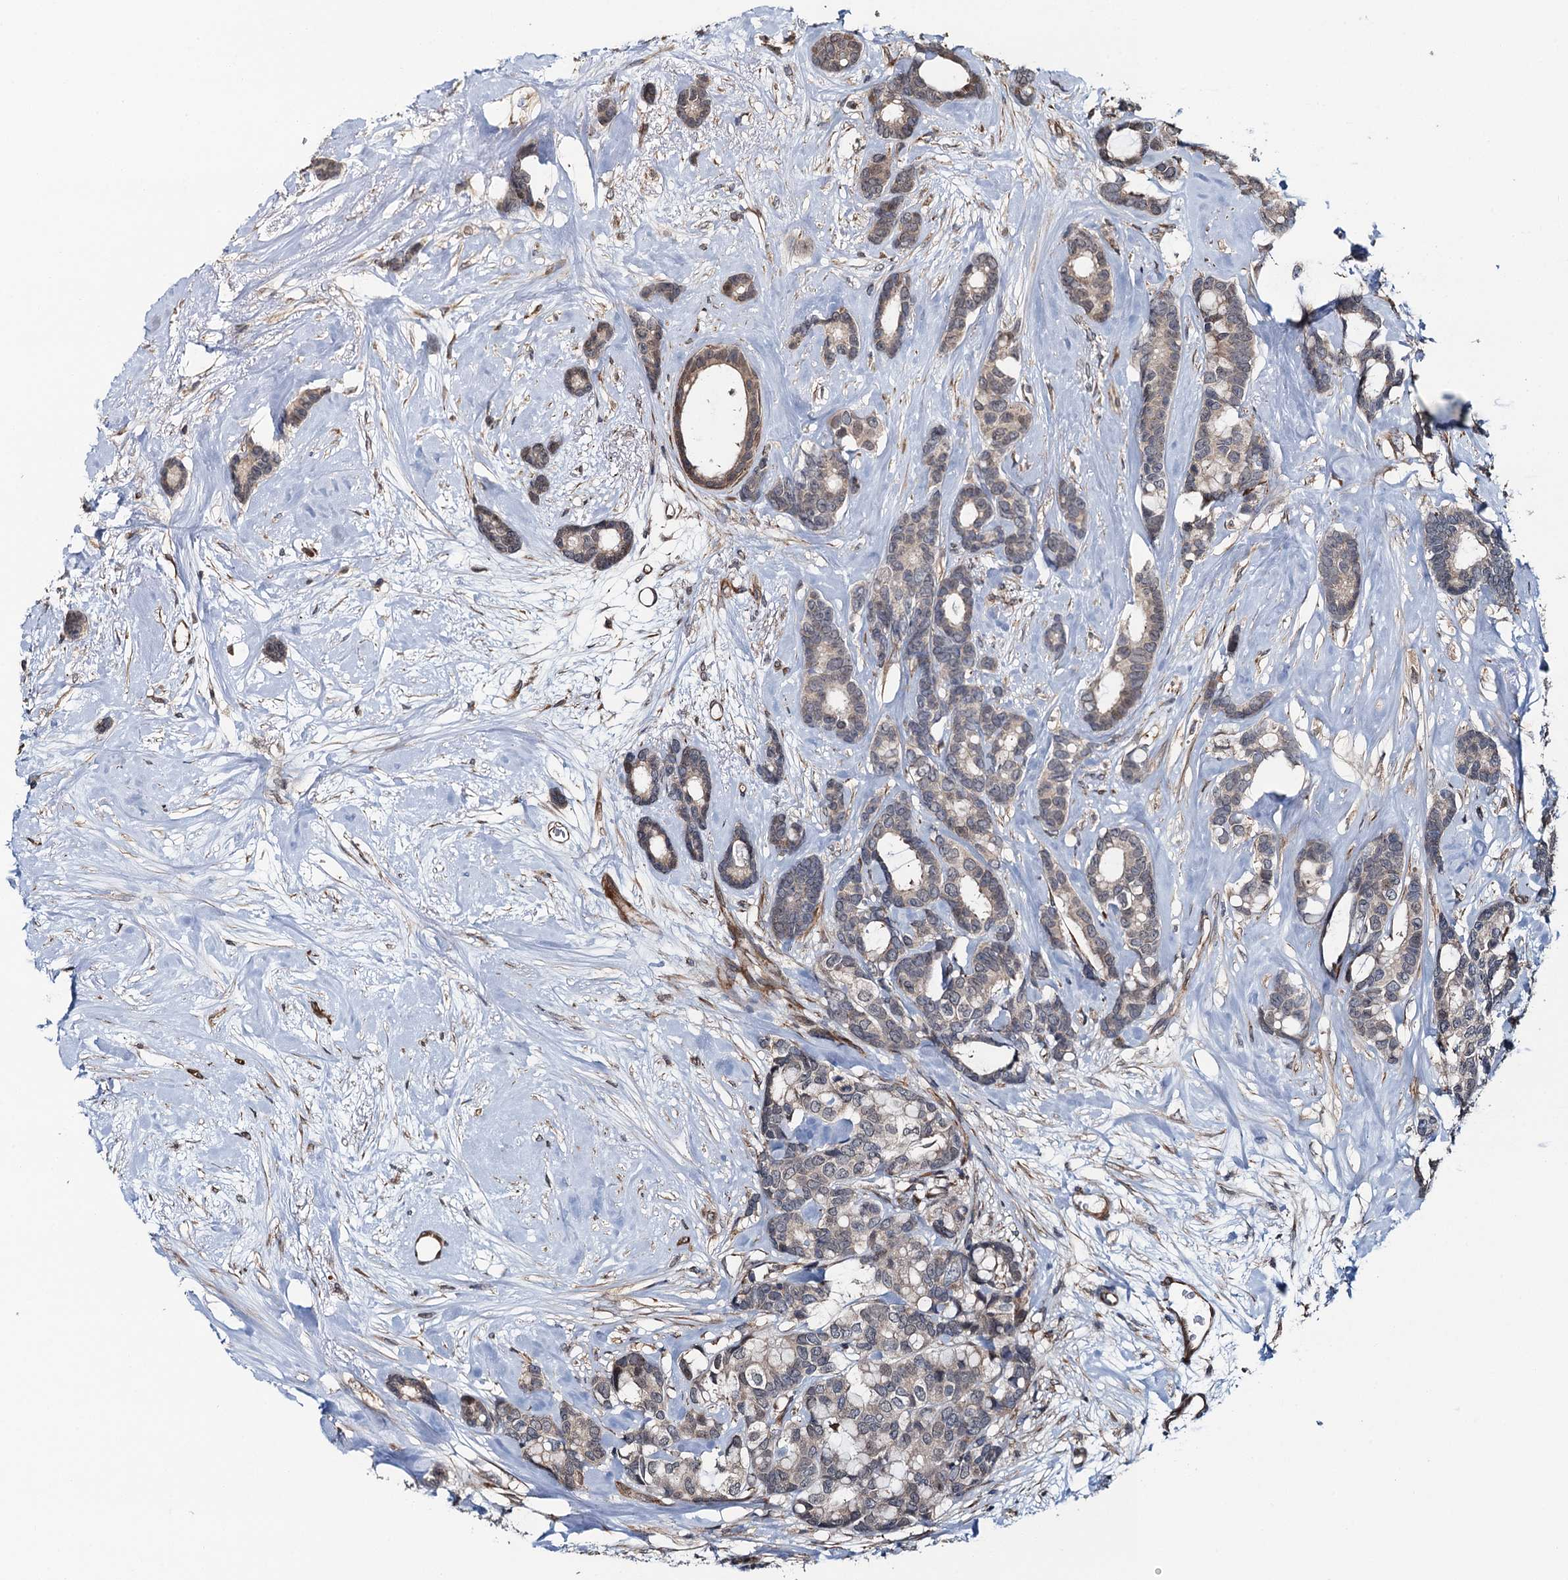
{"staining": {"intensity": "negative", "quantity": "none", "location": "none"}, "tissue": "breast cancer", "cell_type": "Tumor cells", "image_type": "cancer", "snomed": [{"axis": "morphology", "description": "Duct carcinoma"}, {"axis": "topography", "description": "Breast"}], "caption": "Tumor cells show no significant positivity in intraductal carcinoma (breast). (Brightfield microscopy of DAB (3,3'-diaminobenzidine) IHC at high magnification).", "gene": "WHAMM", "patient": {"sex": "female", "age": 87}}